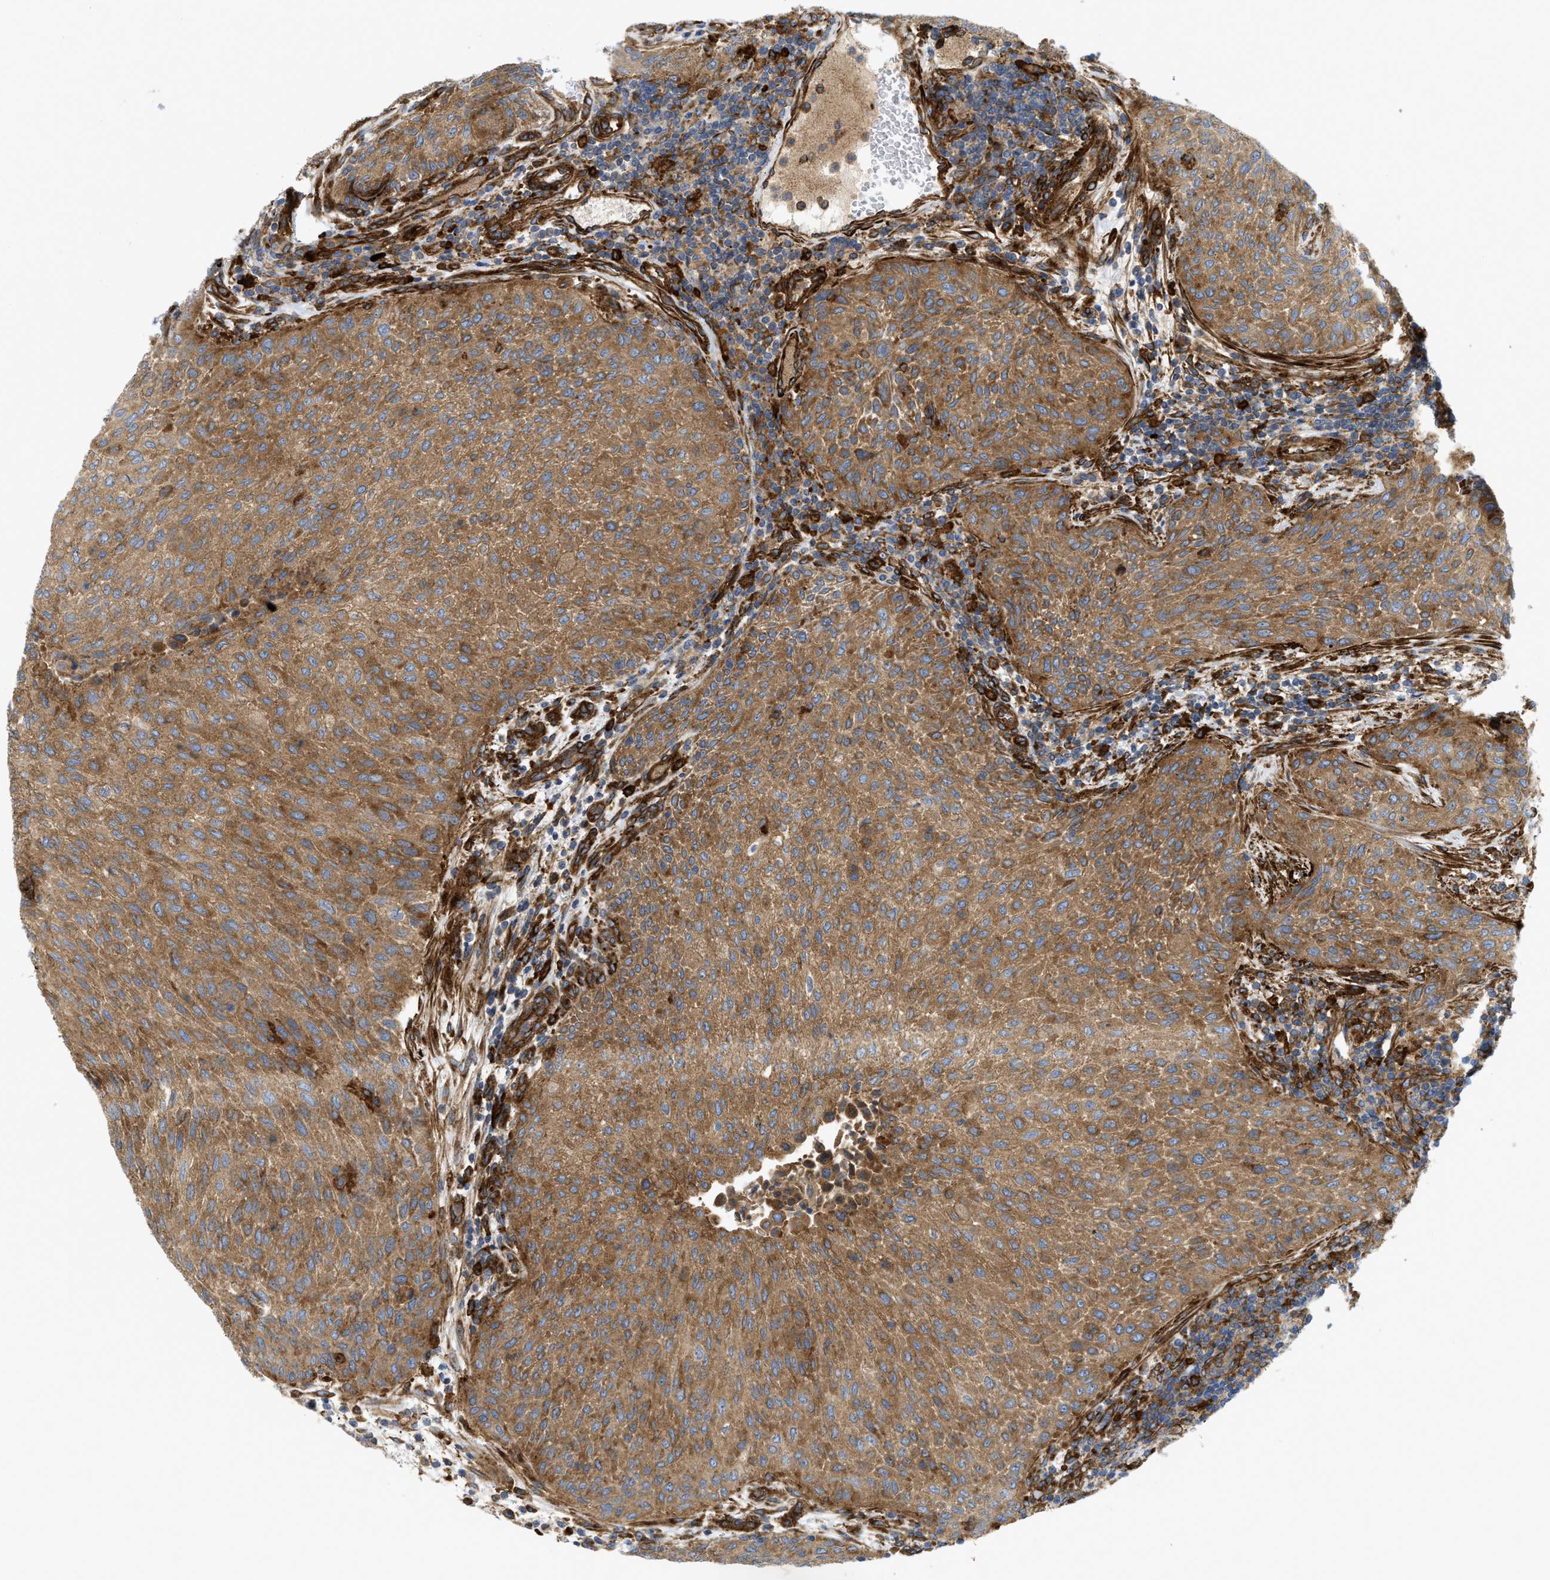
{"staining": {"intensity": "moderate", "quantity": ">75%", "location": "cytoplasmic/membranous"}, "tissue": "urothelial cancer", "cell_type": "Tumor cells", "image_type": "cancer", "snomed": [{"axis": "morphology", "description": "Urothelial carcinoma, Low grade"}, {"axis": "morphology", "description": "Urothelial carcinoma, High grade"}, {"axis": "topography", "description": "Urinary bladder"}], "caption": "A histopathology image of urothelial cancer stained for a protein displays moderate cytoplasmic/membranous brown staining in tumor cells.", "gene": "PICALM", "patient": {"sex": "male", "age": 35}}